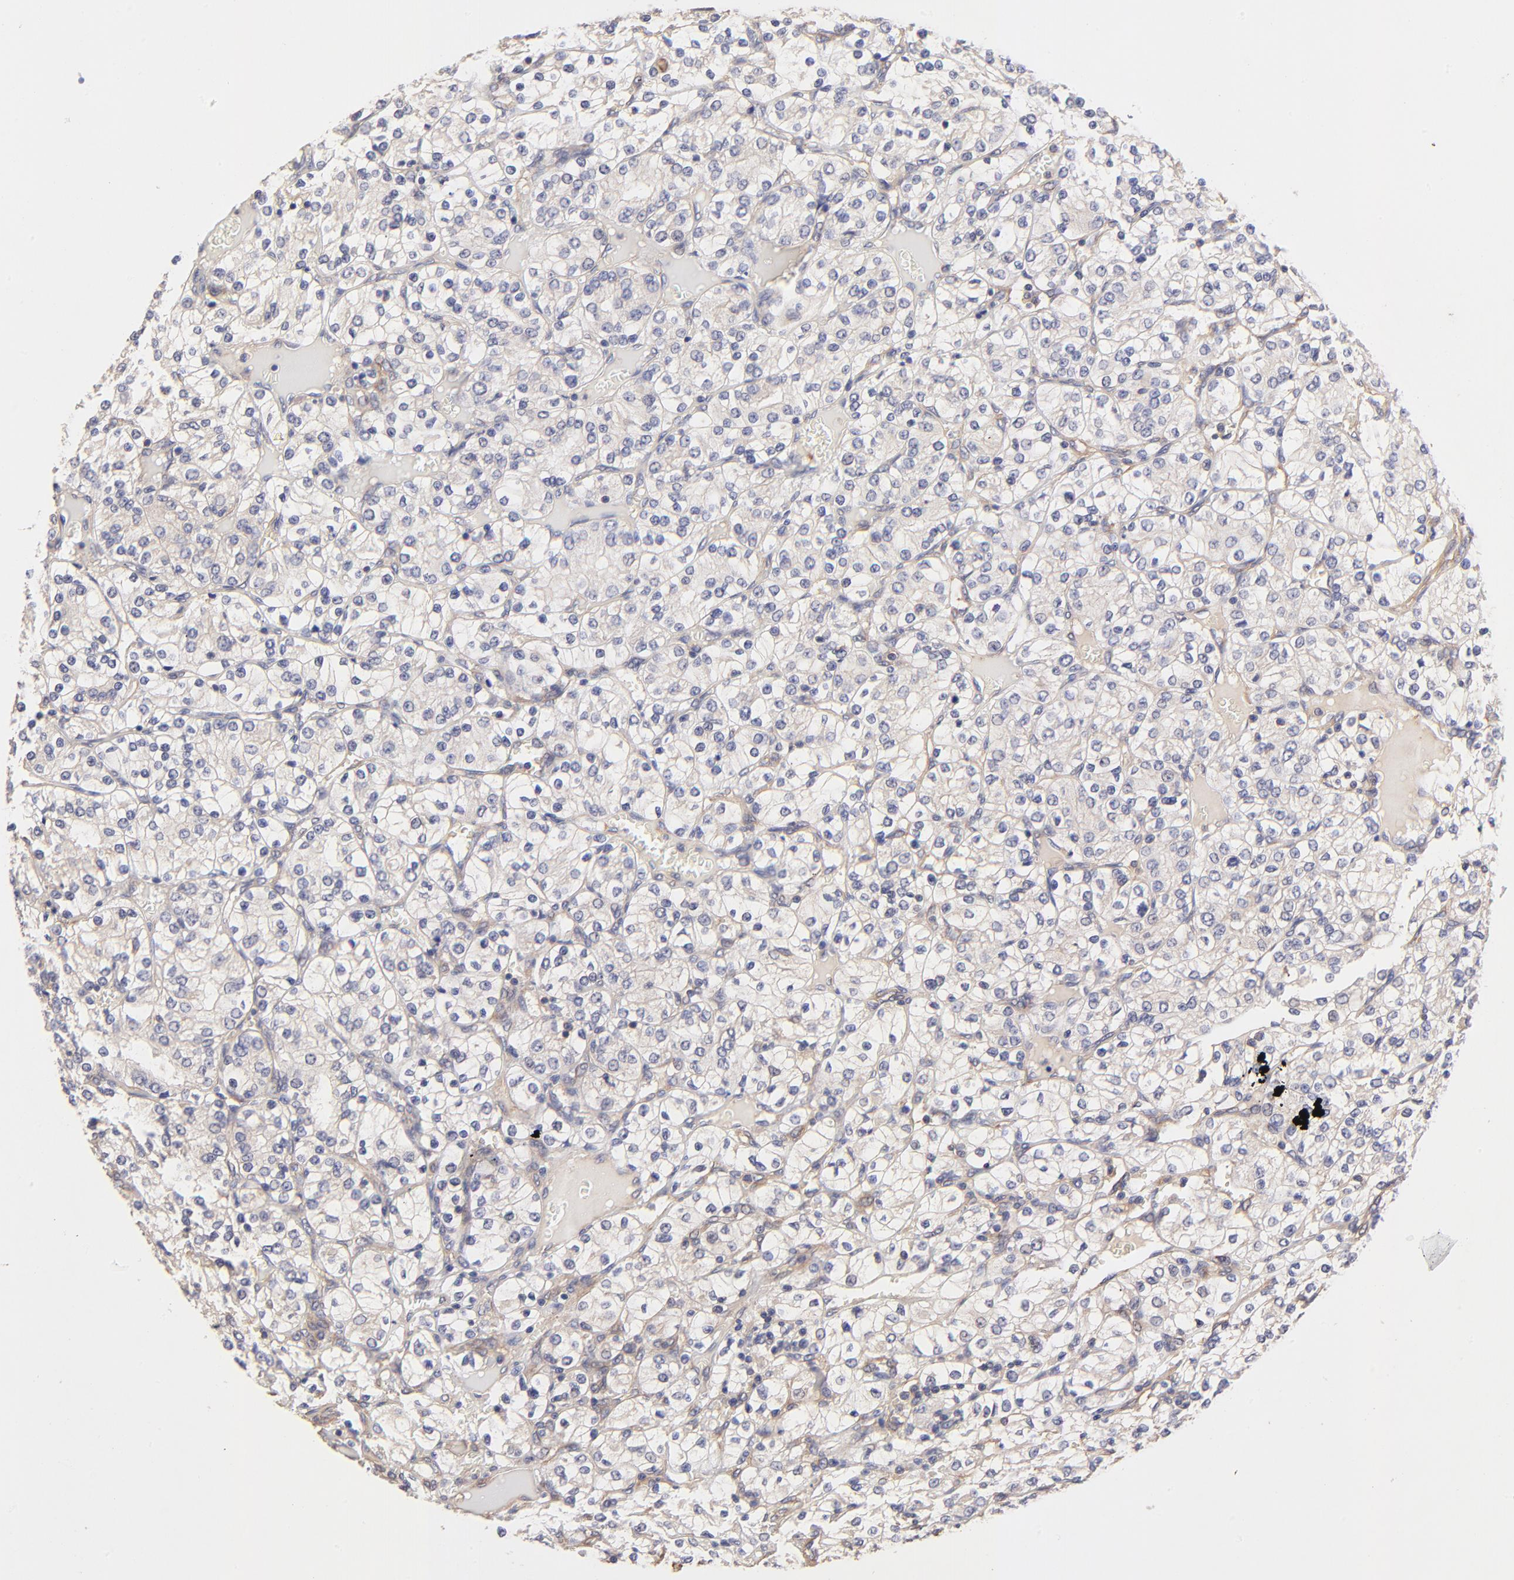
{"staining": {"intensity": "negative", "quantity": "none", "location": "none"}, "tissue": "renal cancer", "cell_type": "Tumor cells", "image_type": "cancer", "snomed": [{"axis": "morphology", "description": "Adenocarcinoma, NOS"}, {"axis": "topography", "description": "Kidney"}], "caption": "DAB immunohistochemical staining of renal cancer (adenocarcinoma) demonstrates no significant positivity in tumor cells.", "gene": "ASB7", "patient": {"sex": "female", "age": 62}}